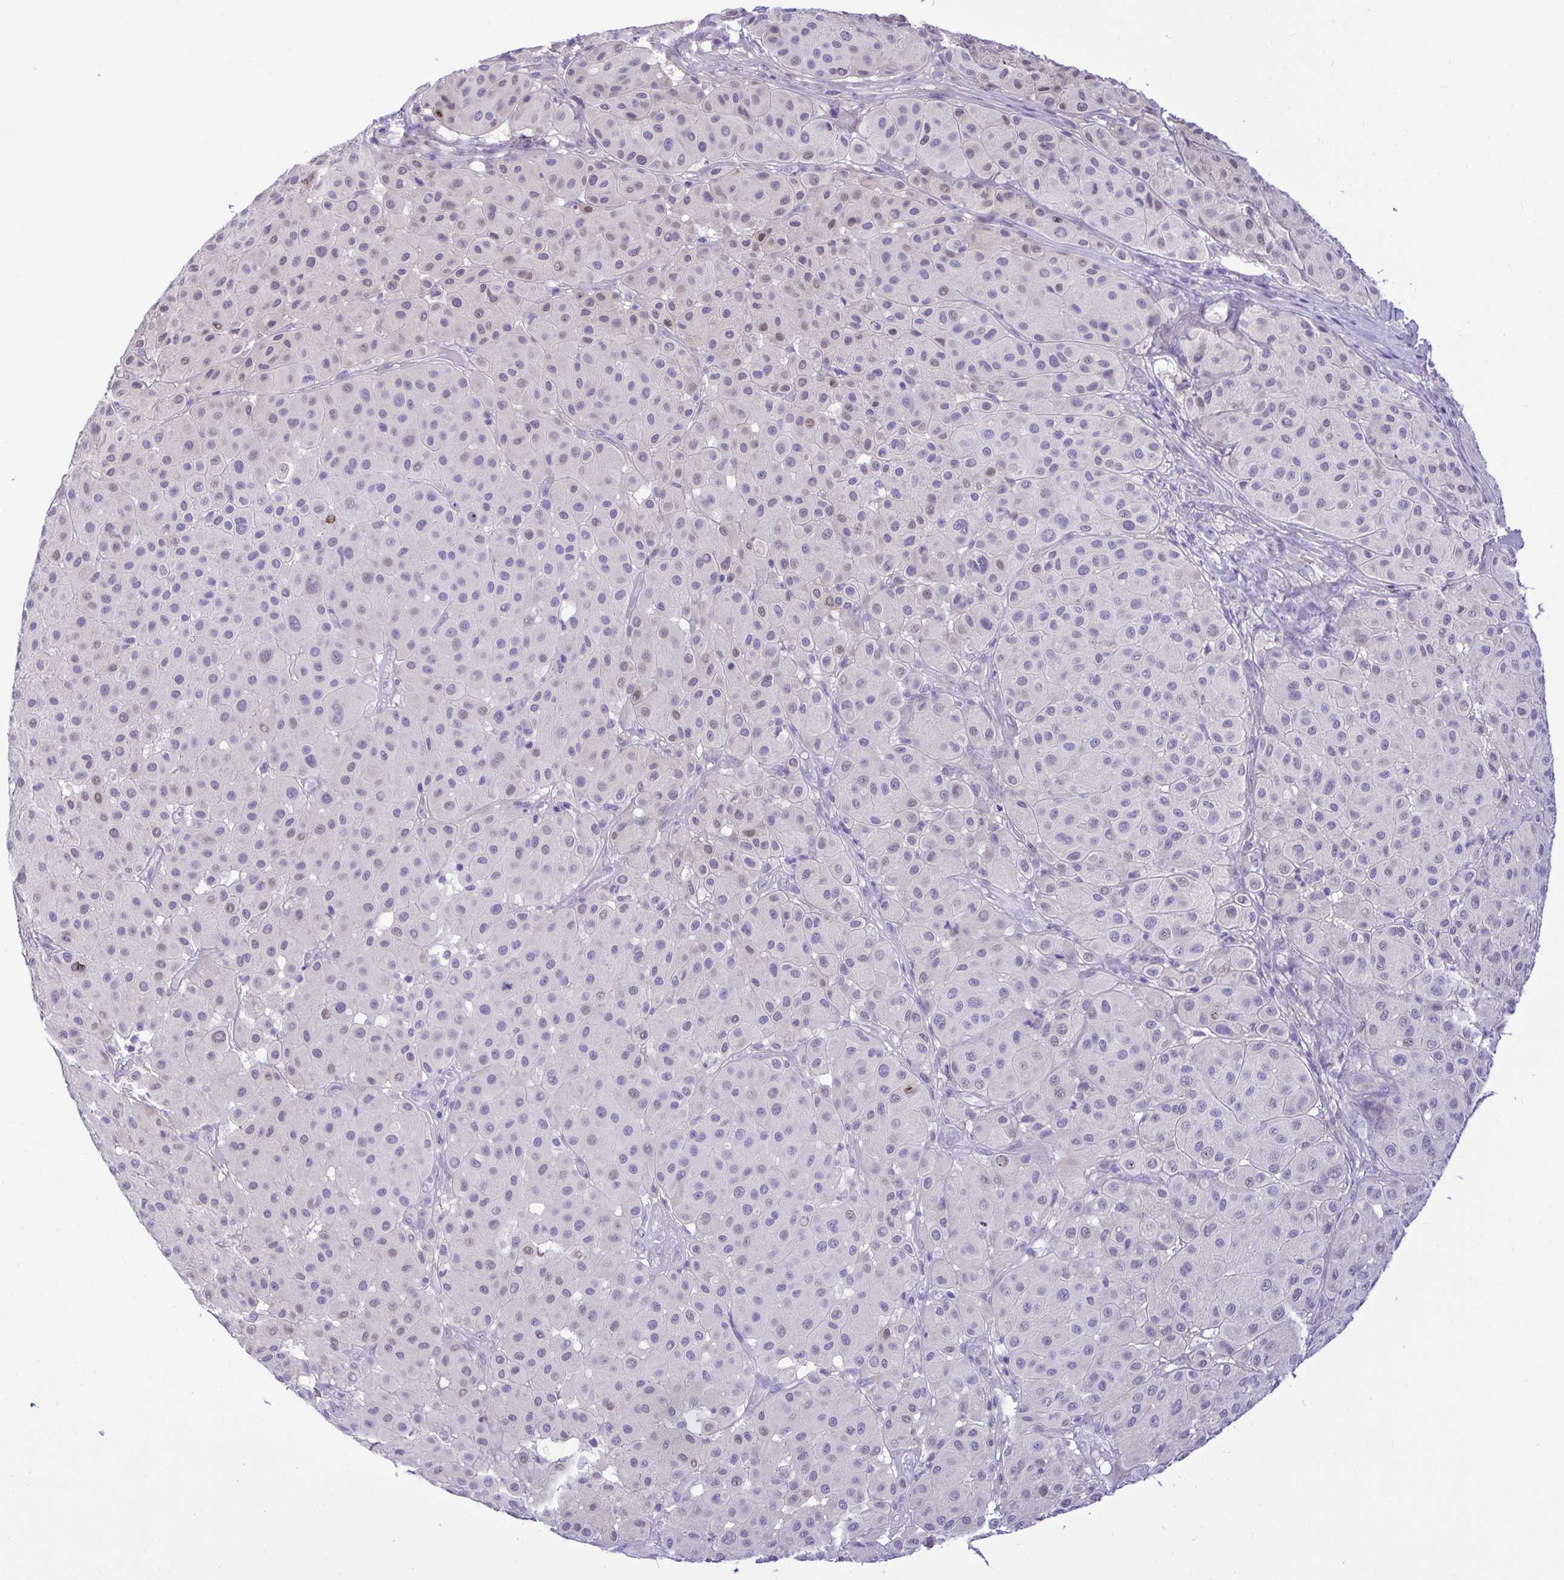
{"staining": {"intensity": "weak", "quantity": "<25%", "location": "nuclear"}, "tissue": "melanoma", "cell_type": "Tumor cells", "image_type": "cancer", "snomed": [{"axis": "morphology", "description": "Malignant melanoma, Metastatic site"}, {"axis": "topography", "description": "Smooth muscle"}], "caption": "The photomicrograph displays no staining of tumor cells in malignant melanoma (metastatic site).", "gene": "ZNF485", "patient": {"sex": "male", "age": 41}}